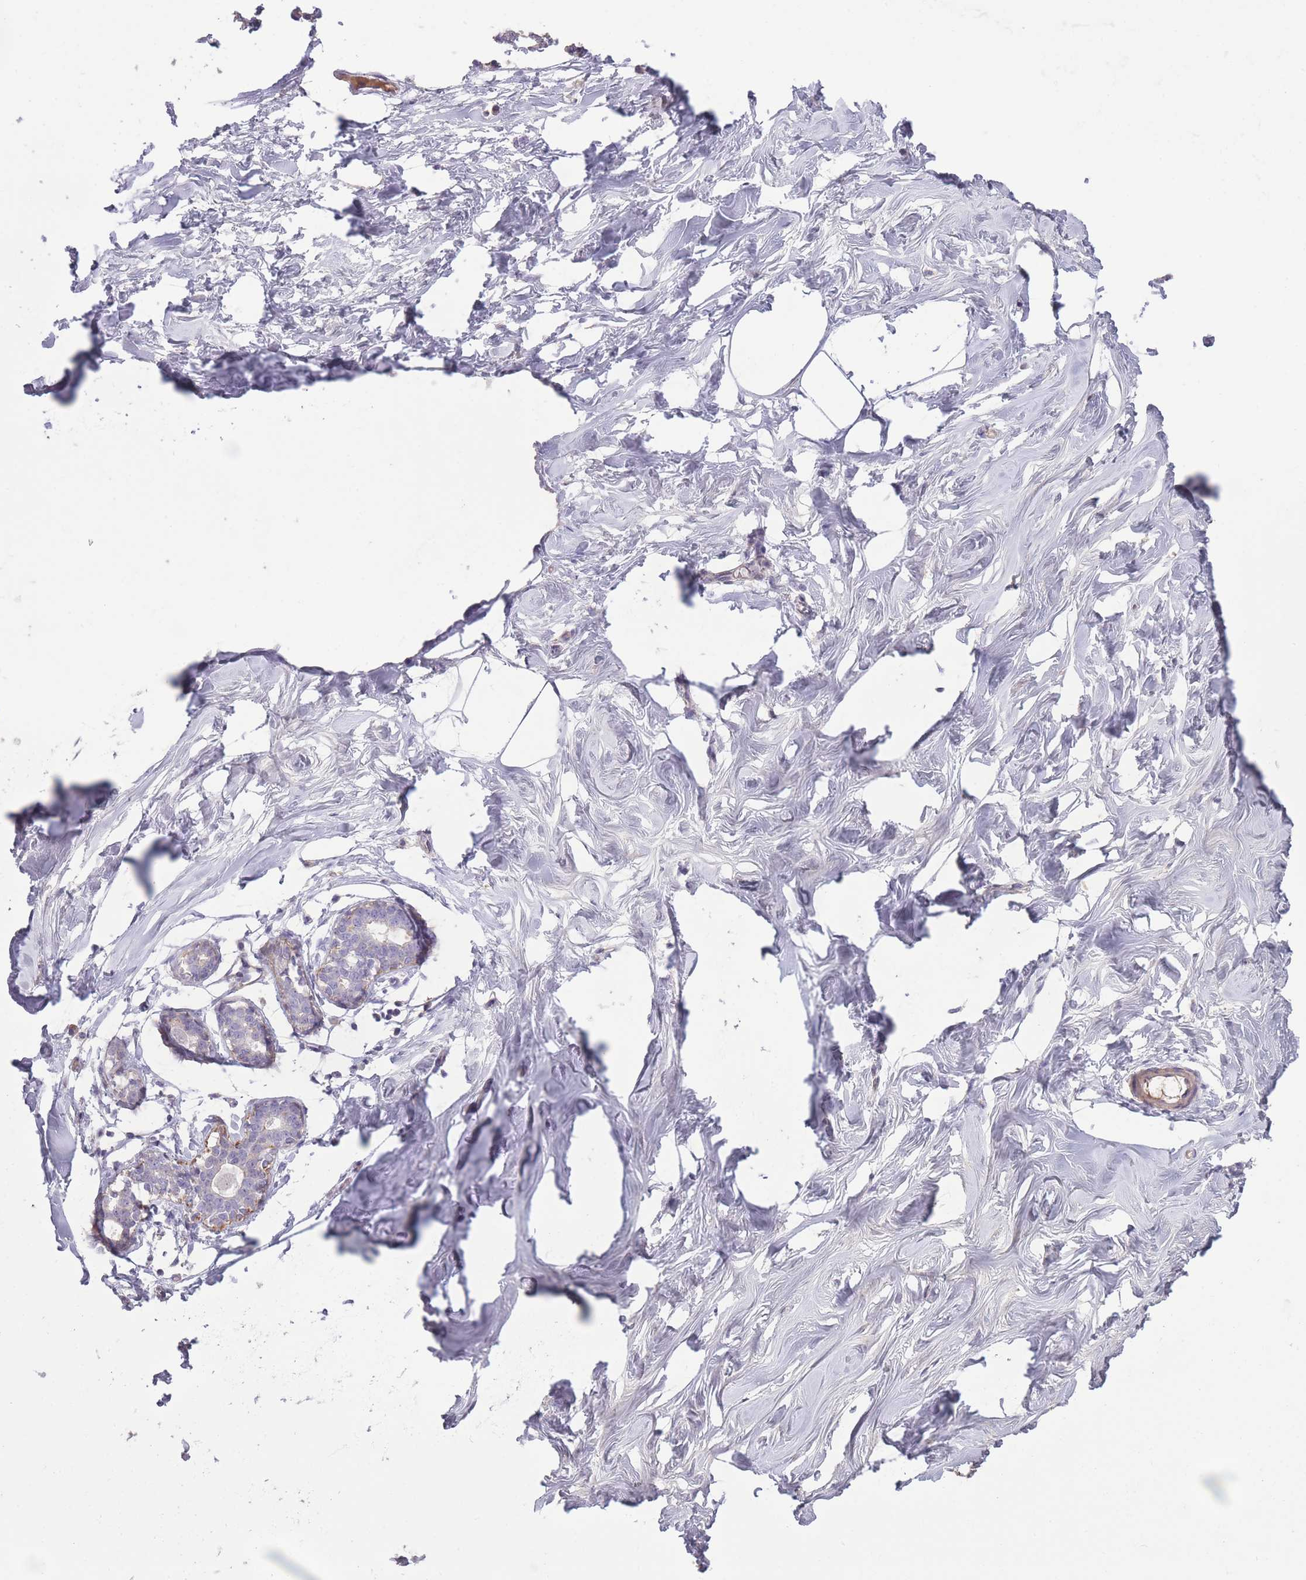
{"staining": {"intensity": "negative", "quantity": "none", "location": "none"}, "tissue": "breast", "cell_type": "Adipocytes", "image_type": "normal", "snomed": [{"axis": "morphology", "description": "Normal tissue, NOS"}, {"axis": "morphology", "description": "Adenoma, NOS"}, {"axis": "topography", "description": "Breast"}], "caption": "Immunohistochemistry micrograph of normal breast stained for a protein (brown), which displays no positivity in adipocytes. (DAB (3,3'-diaminobenzidine) immunohistochemistry with hematoxylin counter stain).", "gene": "RSPH10B2", "patient": {"sex": "female", "age": 23}}